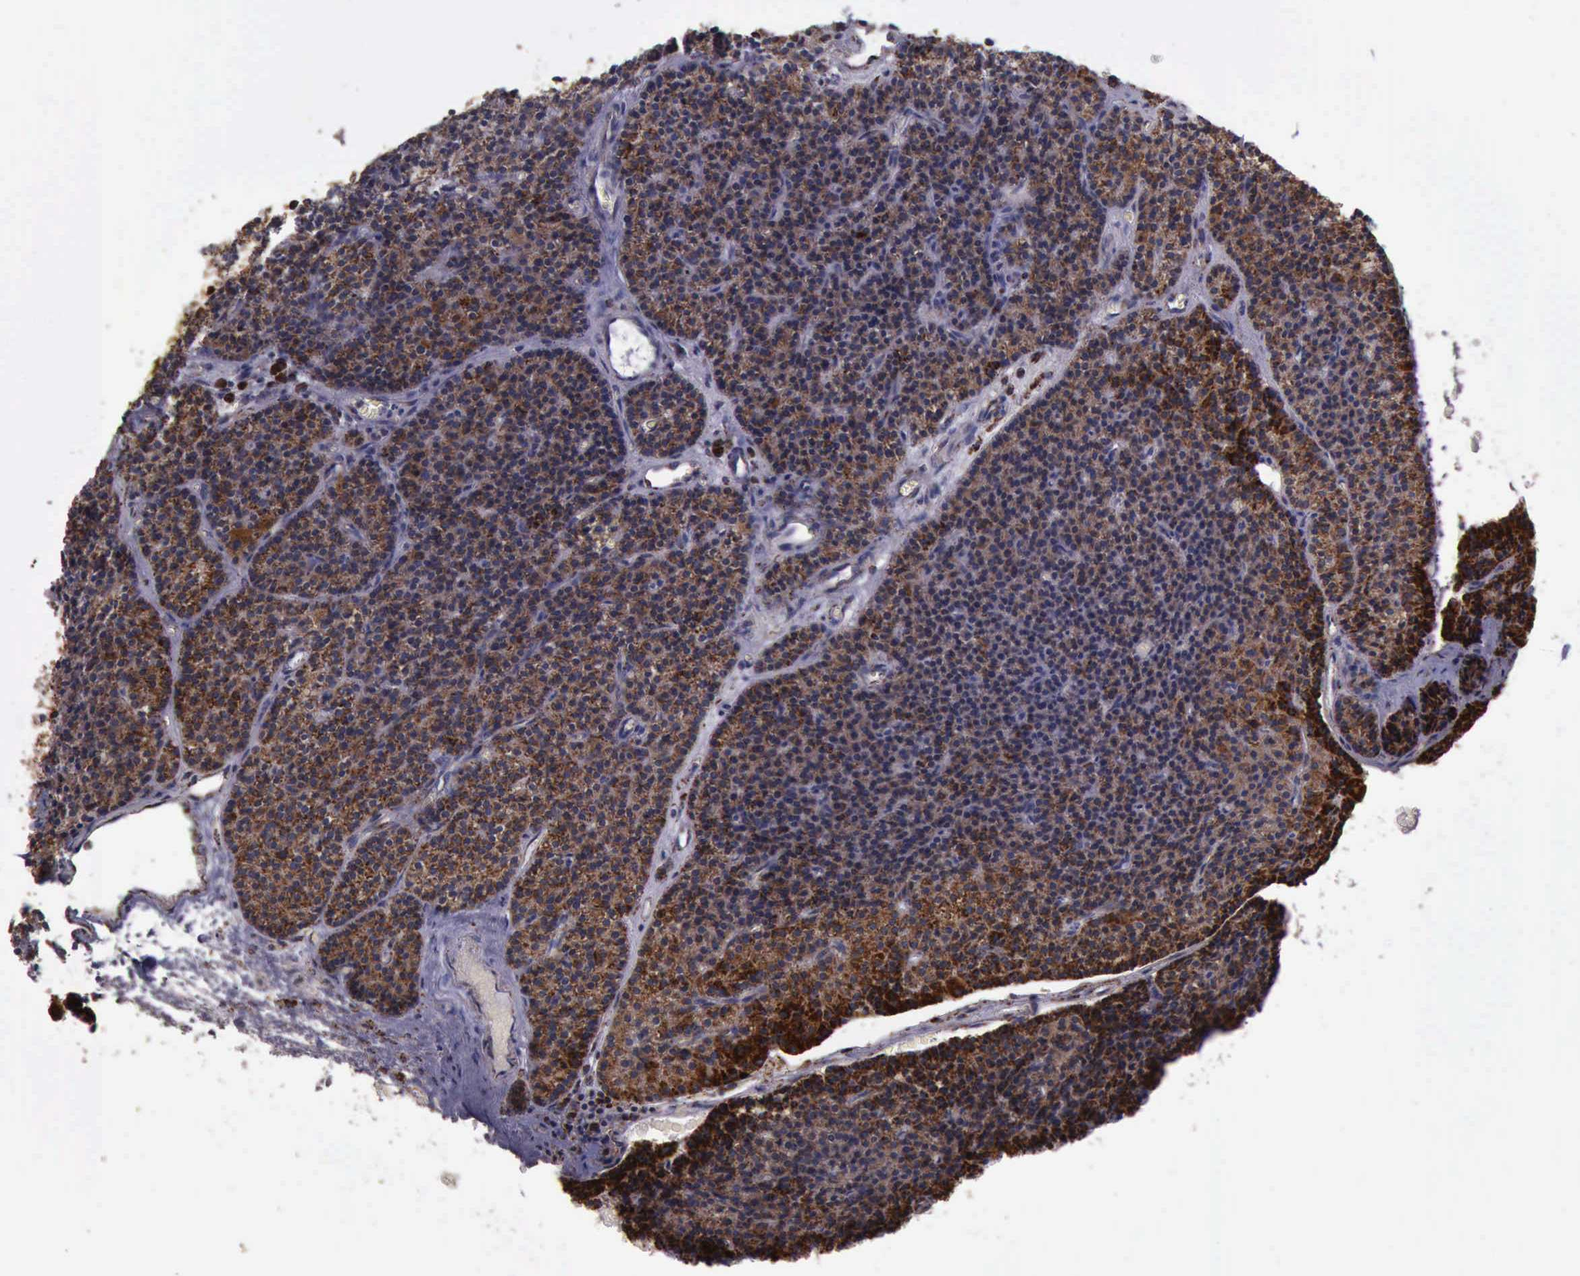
{"staining": {"intensity": "strong", "quantity": ">75%", "location": "cytoplasmic/membranous"}, "tissue": "parathyroid gland", "cell_type": "Glandular cells", "image_type": "normal", "snomed": [{"axis": "morphology", "description": "Normal tissue, NOS"}, {"axis": "topography", "description": "Parathyroid gland"}], "caption": "Normal parathyroid gland was stained to show a protein in brown. There is high levels of strong cytoplasmic/membranous positivity in about >75% of glandular cells.", "gene": "TXN2", "patient": {"sex": "male", "age": 57}}